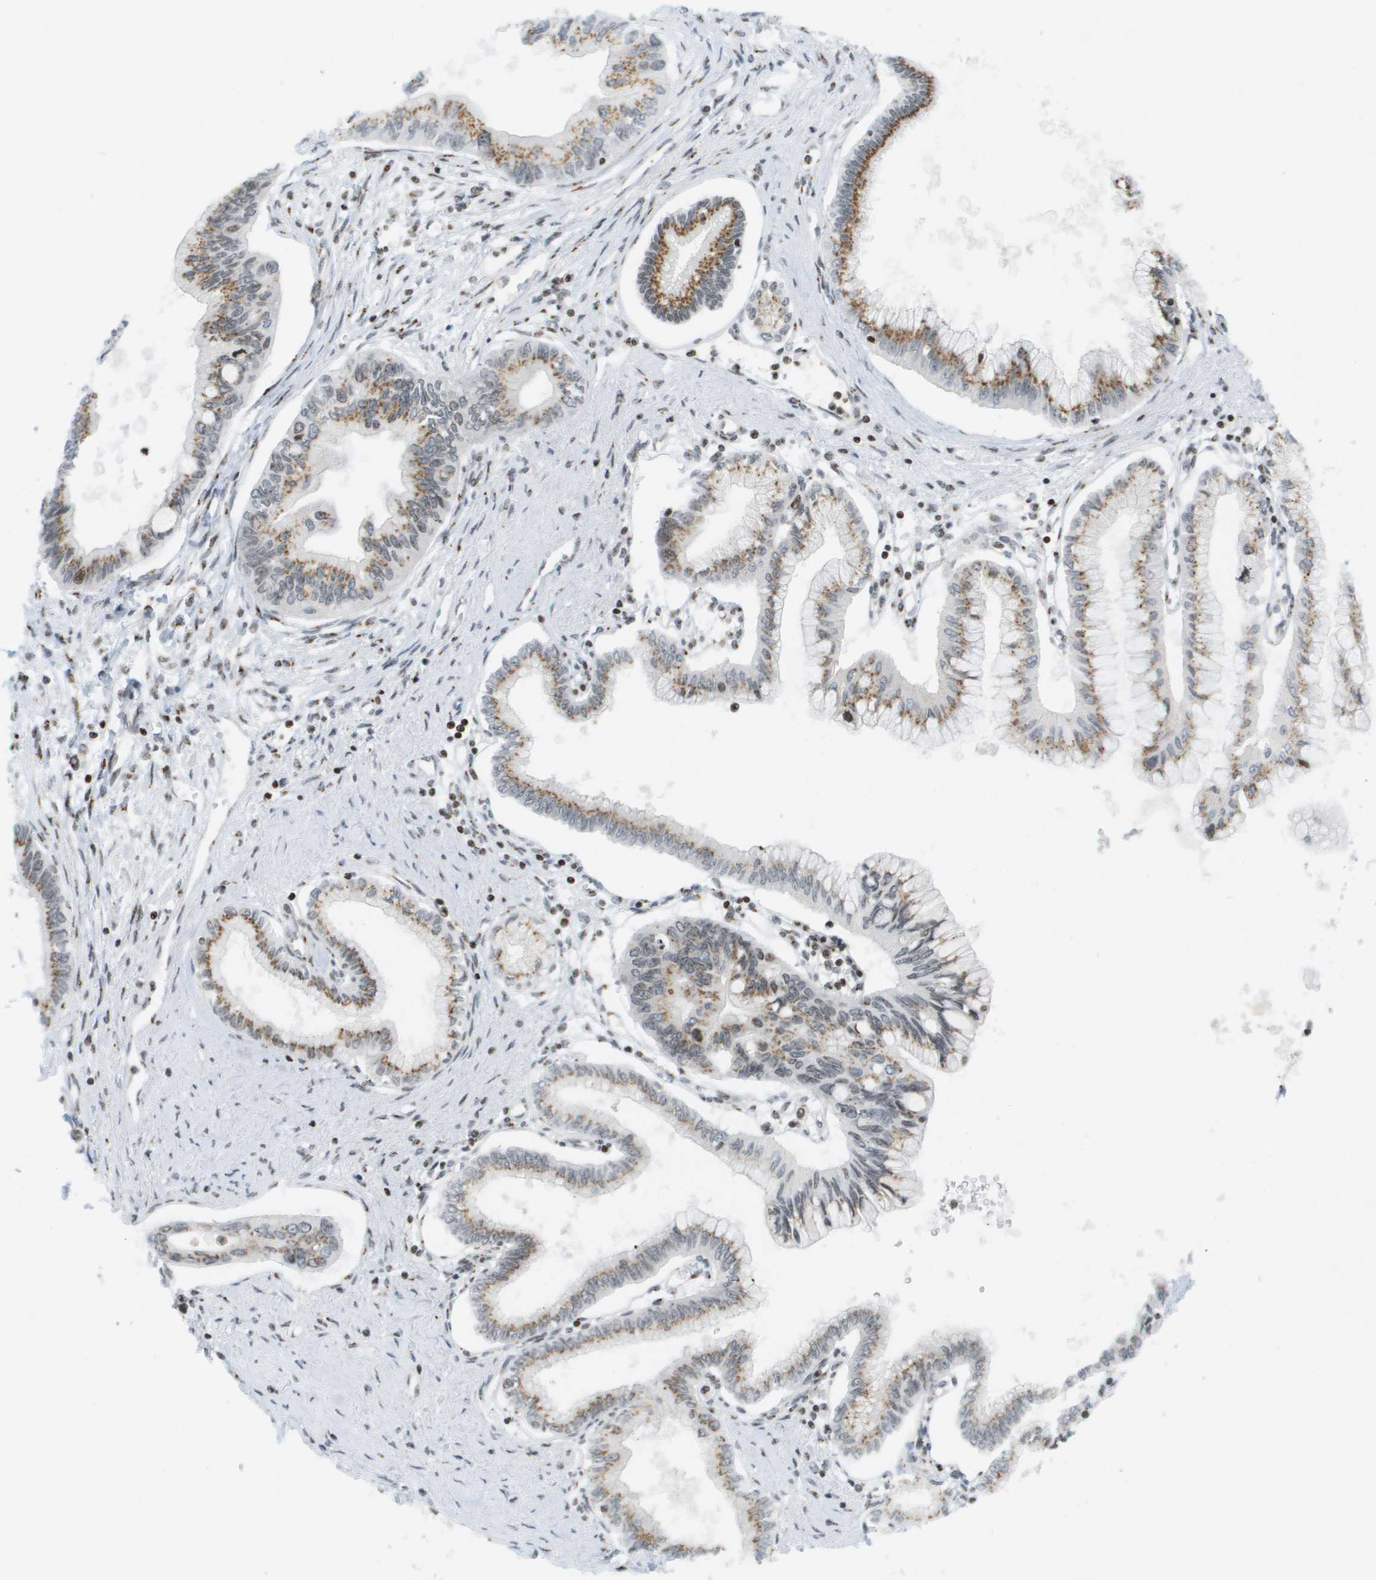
{"staining": {"intensity": "moderate", "quantity": ">75%", "location": "cytoplasmic/membranous"}, "tissue": "pancreatic cancer", "cell_type": "Tumor cells", "image_type": "cancer", "snomed": [{"axis": "morphology", "description": "Adenocarcinoma, NOS"}, {"axis": "topography", "description": "Pancreas"}], "caption": "Brown immunohistochemical staining in adenocarcinoma (pancreatic) exhibits moderate cytoplasmic/membranous expression in approximately >75% of tumor cells.", "gene": "EVC", "patient": {"sex": "female", "age": 77}}